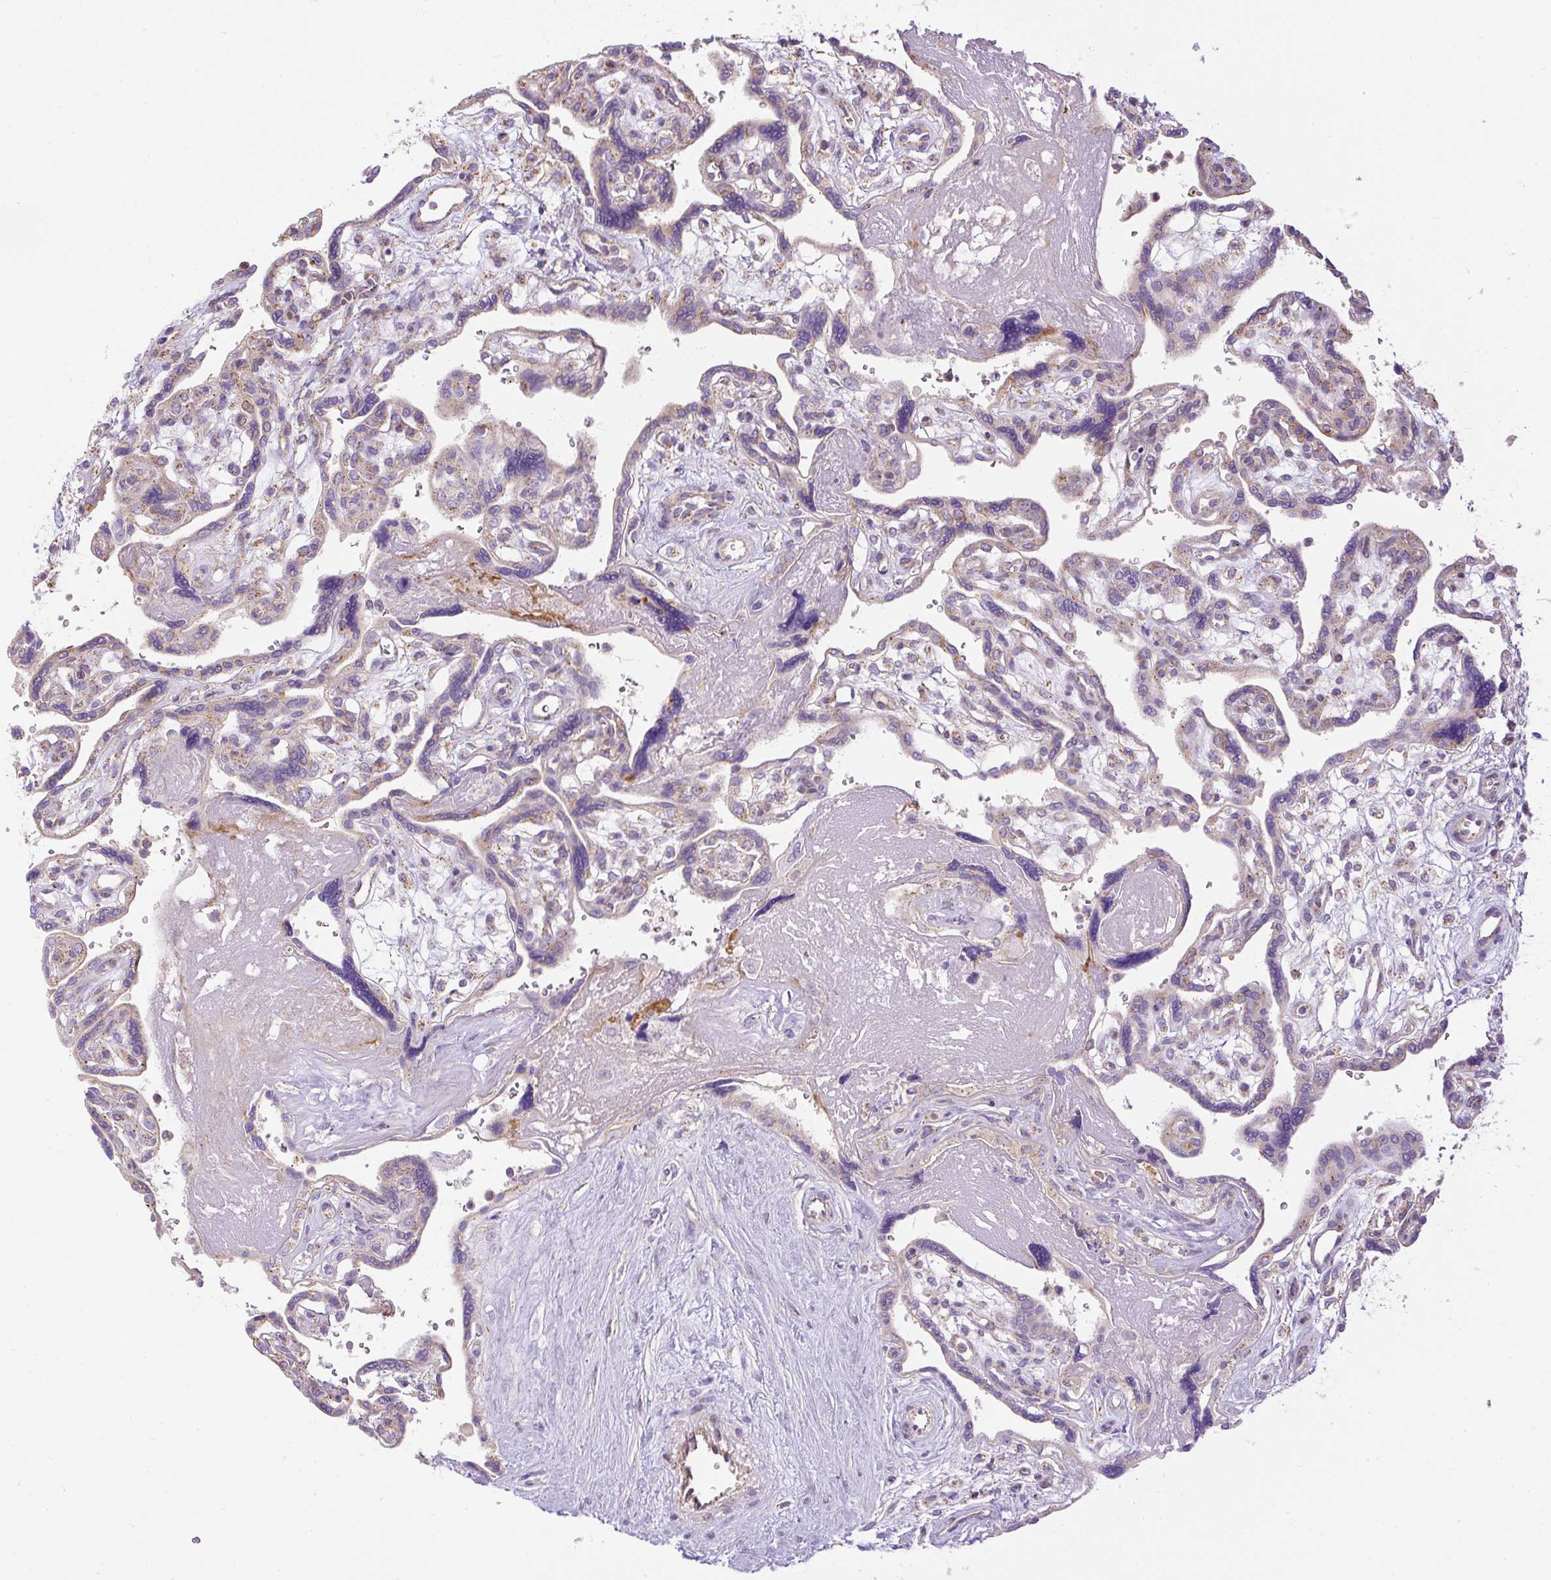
{"staining": {"intensity": "negative", "quantity": "none", "location": "none"}, "tissue": "placenta", "cell_type": "Decidual cells", "image_type": "normal", "snomed": [{"axis": "morphology", "description": "Normal tissue, NOS"}, {"axis": "topography", "description": "Placenta"}], "caption": "IHC photomicrograph of unremarkable placenta stained for a protein (brown), which shows no positivity in decidual cells. Nuclei are stained in blue.", "gene": "CFAP47", "patient": {"sex": "female", "age": 39}}